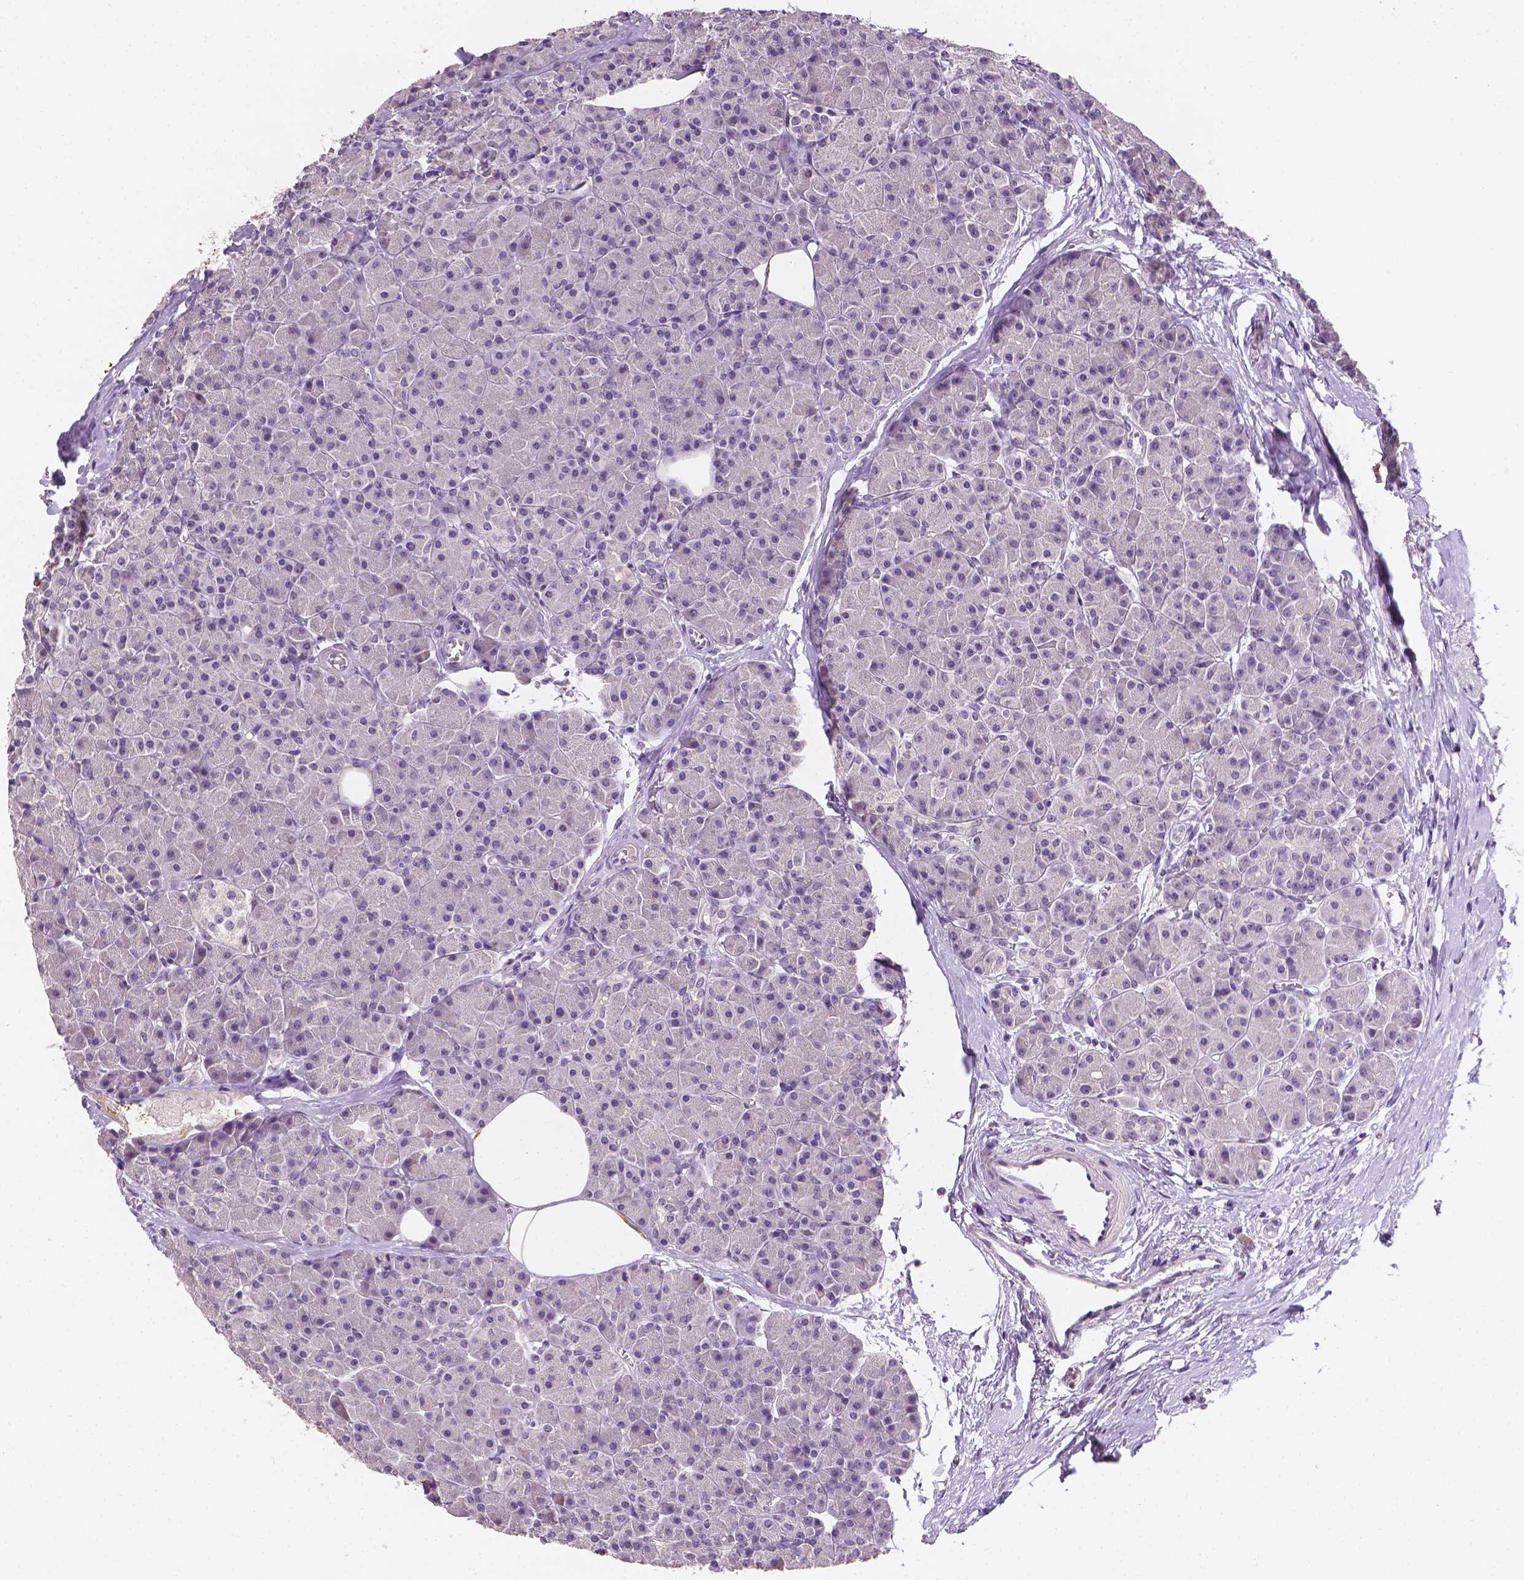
{"staining": {"intensity": "negative", "quantity": "none", "location": "none"}, "tissue": "pancreas", "cell_type": "Exocrine glandular cells", "image_type": "normal", "snomed": [{"axis": "morphology", "description": "Normal tissue, NOS"}, {"axis": "topography", "description": "Pancreas"}], "caption": "DAB immunohistochemical staining of normal pancreas displays no significant expression in exocrine glandular cells.", "gene": "FASN", "patient": {"sex": "female", "age": 45}}